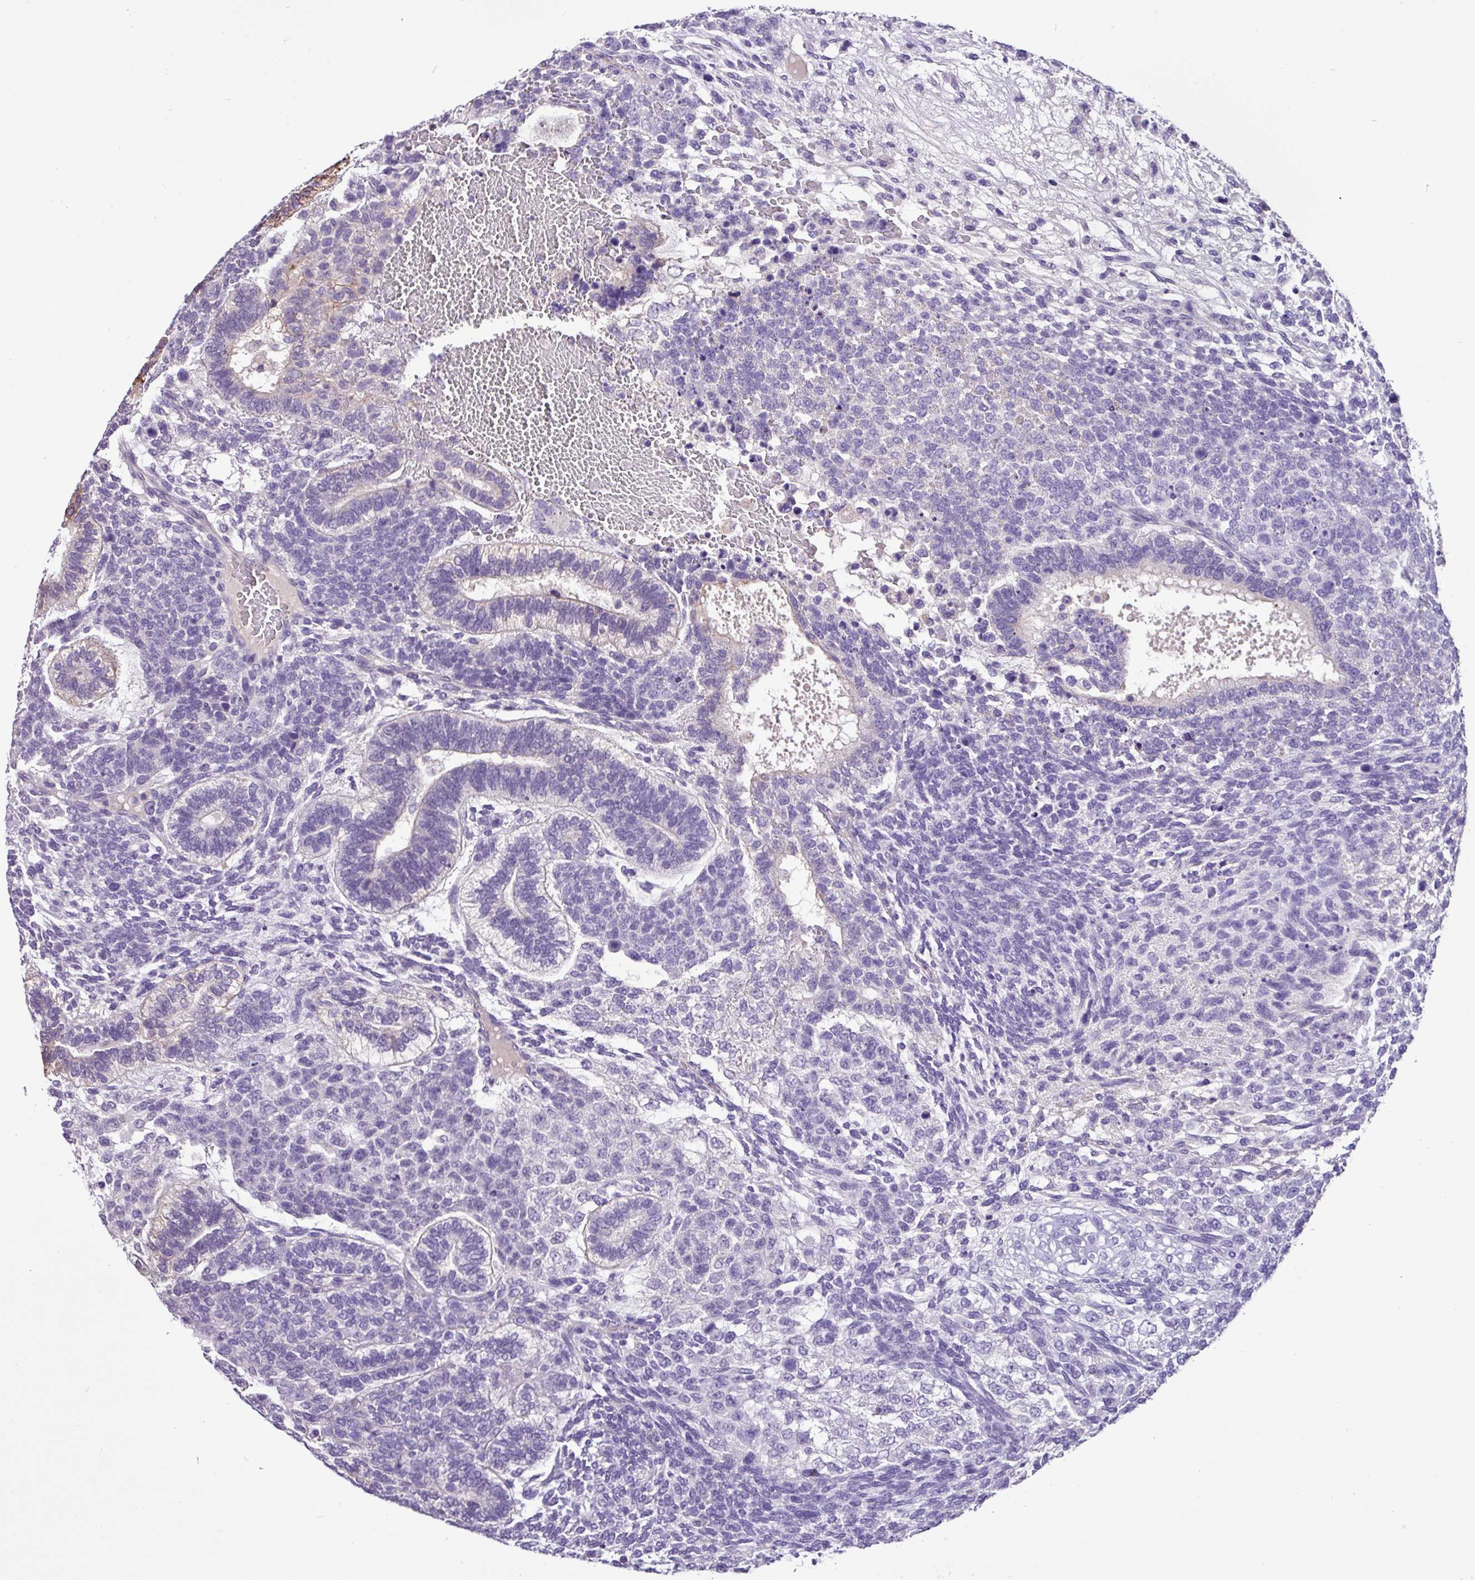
{"staining": {"intensity": "moderate", "quantity": "<25%", "location": "cytoplasmic/membranous"}, "tissue": "testis cancer", "cell_type": "Tumor cells", "image_type": "cancer", "snomed": [{"axis": "morphology", "description": "Carcinoma, Embryonal, NOS"}, {"axis": "topography", "description": "Testis"}], "caption": "Immunohistochemistry of testis embryonal carcinoma displays low levels of moderate cytoplasmic/membranous staining in about <25% of tumor cells.", "gene": "EPCAM", "patient": {"sex": "male", "age": 23}}